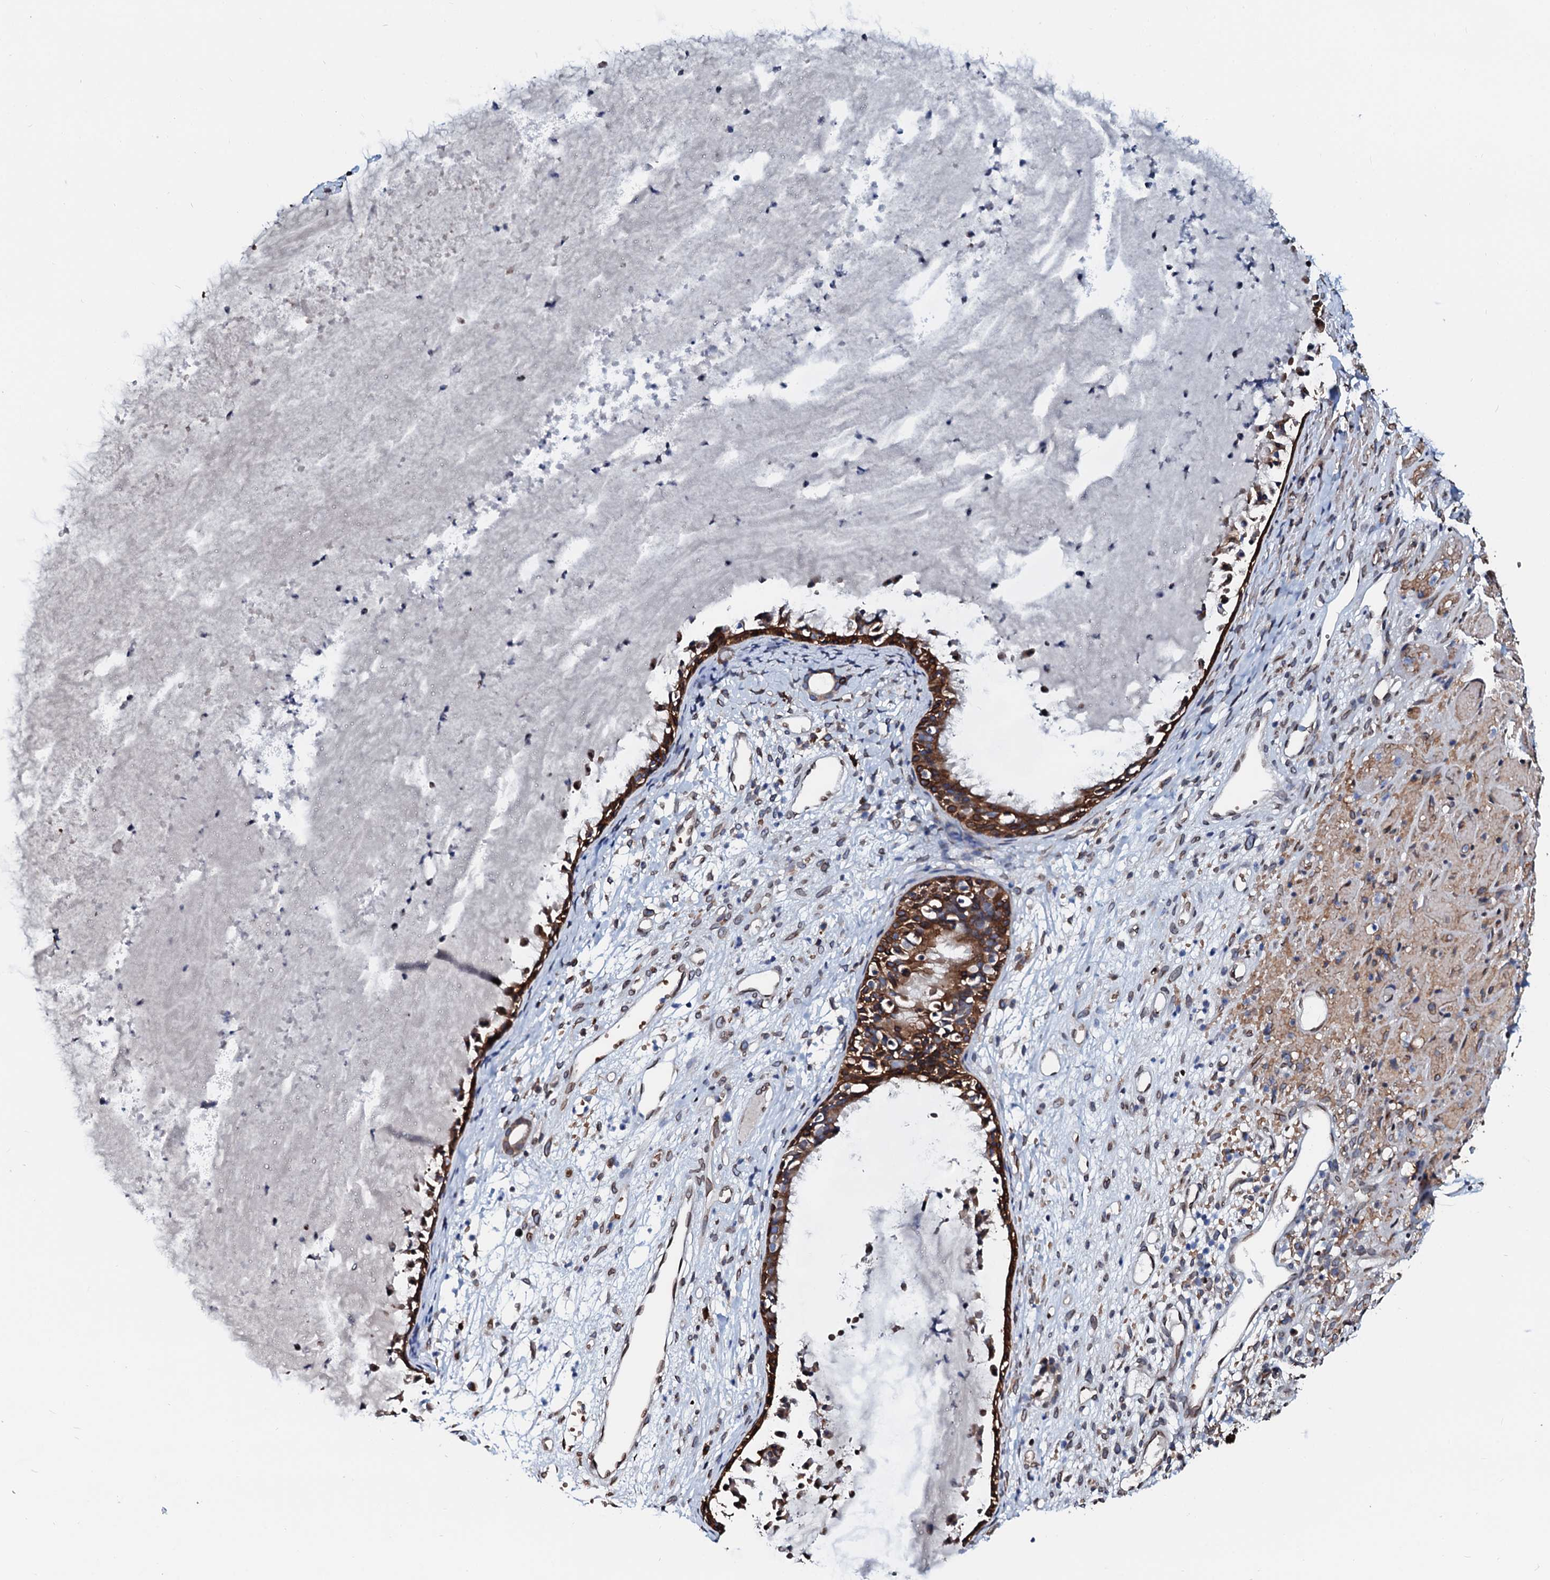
{"staining": {"intensity": "moderate", "quantity": ">75%", "location": "cytoplasmic/membranous,nuclear"}, "tissue": "nasopharynx", "cell_type": "Respiratory epithelial cells", "image_type": "normal", "snomed": [{"axis": "morphology", "description": "Normal tissue, NOS"}, {"axis": "topography", "description": "Nasopharynx"}], "caption": "Immunohistochemical staining of benign human nasopharynx reveals medium levels of moderate cytoplasmic/membranous,nuclear positivity in about >75% of respiratory epithelial cells. The protein is stained brown, and the nuclei are stained in blue (DAB IHC with brightfield microscopy, high magnification).", "gene": "NRP2", "patient": {"sex": "male", "age": 22}}